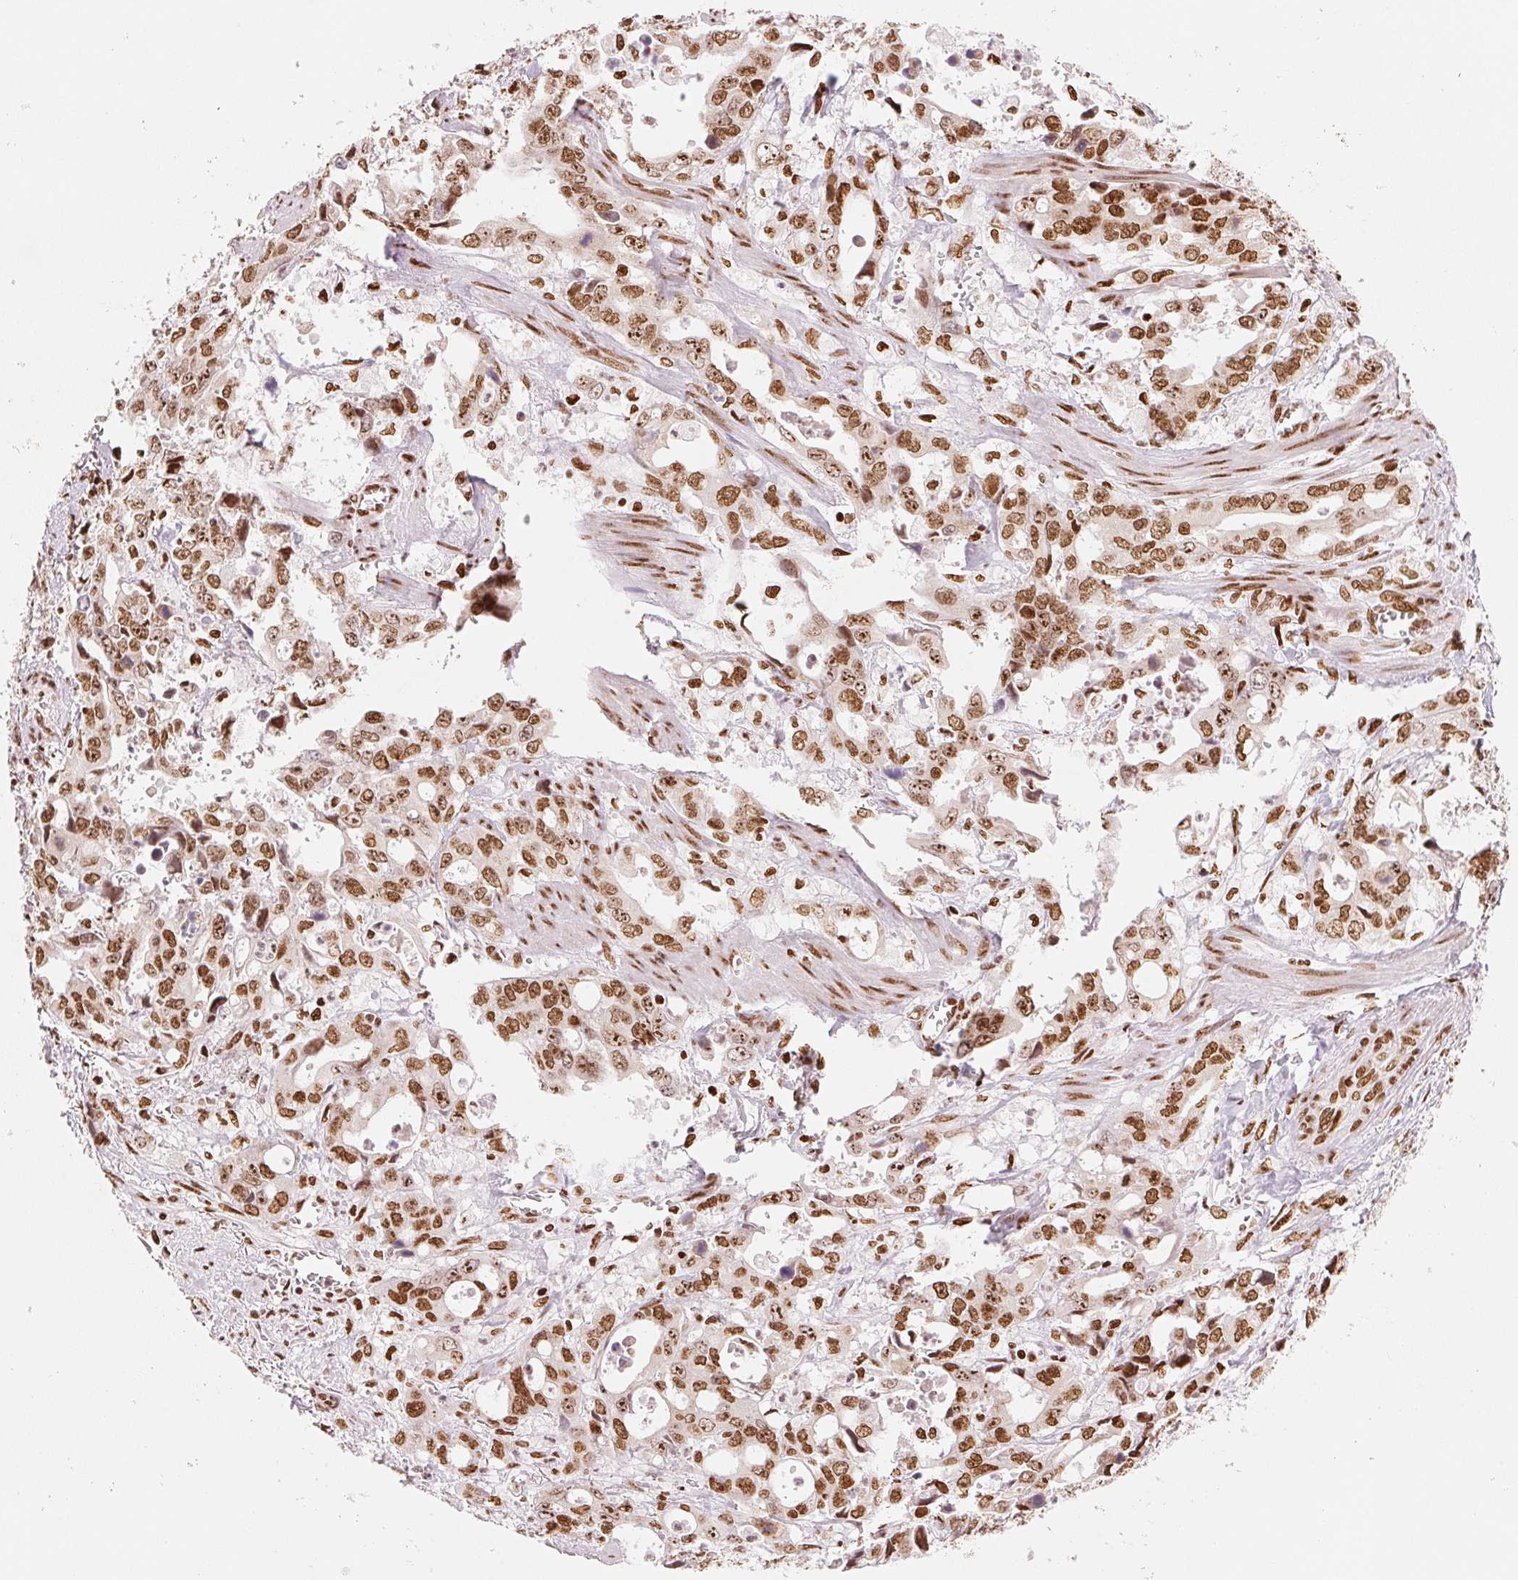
{"staining": {"intensity": "moderate", "quantity": ">75%", "location": "nuclear"}, "tissue": "stomach cancer", "cell_type": "Tumor cells", "image_type": "cancer", "snomed": [{"axis": "morphology", "description": "Adenocarcinoma, NOS"}, {"axis": "topography", "description": "Stomach, upper"}], "caption": "Moderate nuclear protein staining is appreciated in about >75% of tumor cells in stomach cancer (adenocarcinoma).", "gene": "NXF1", "patient": {"sex": "male", "age": 74}}